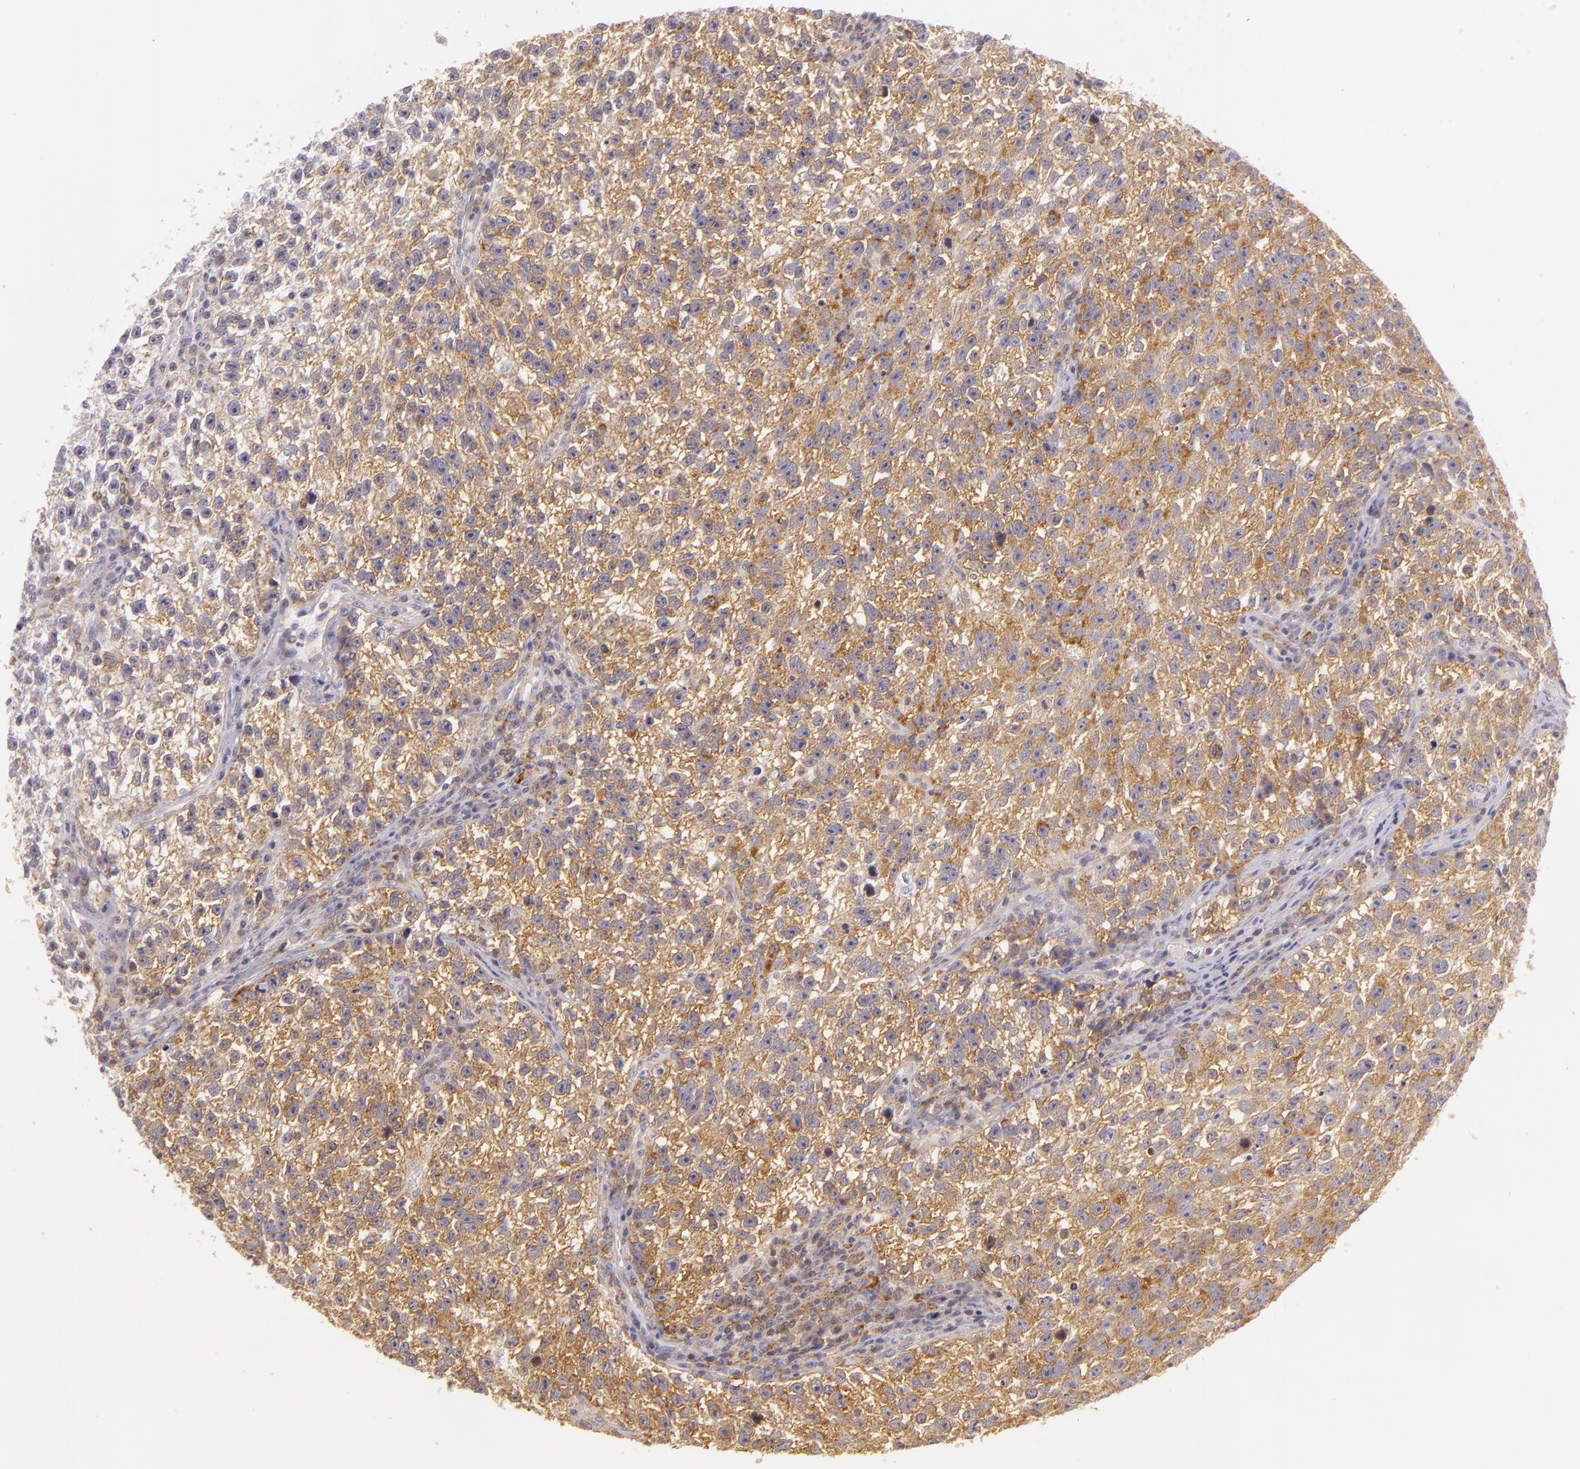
{"staining": {"intensity": "weak", "quantity": "25%-75%", "location": "cytoplasmic/membranous"}, "tissue": "testis cancer", "cell_type": "Tumor cells", "image_type": "cancer", "snomed": [{"axis": "morphology", "description": "Seminoma, NOS"}, {"axis": "topography", "description": "Testis"}], "caption": "Protein analysis of testis cancer tissue reveals weak cytoplasmic/membranous expression in approximately 25%-75% of tumor cells.", "gene": "IMPDH1", "patient": {"sex": "male", "age": 38}}